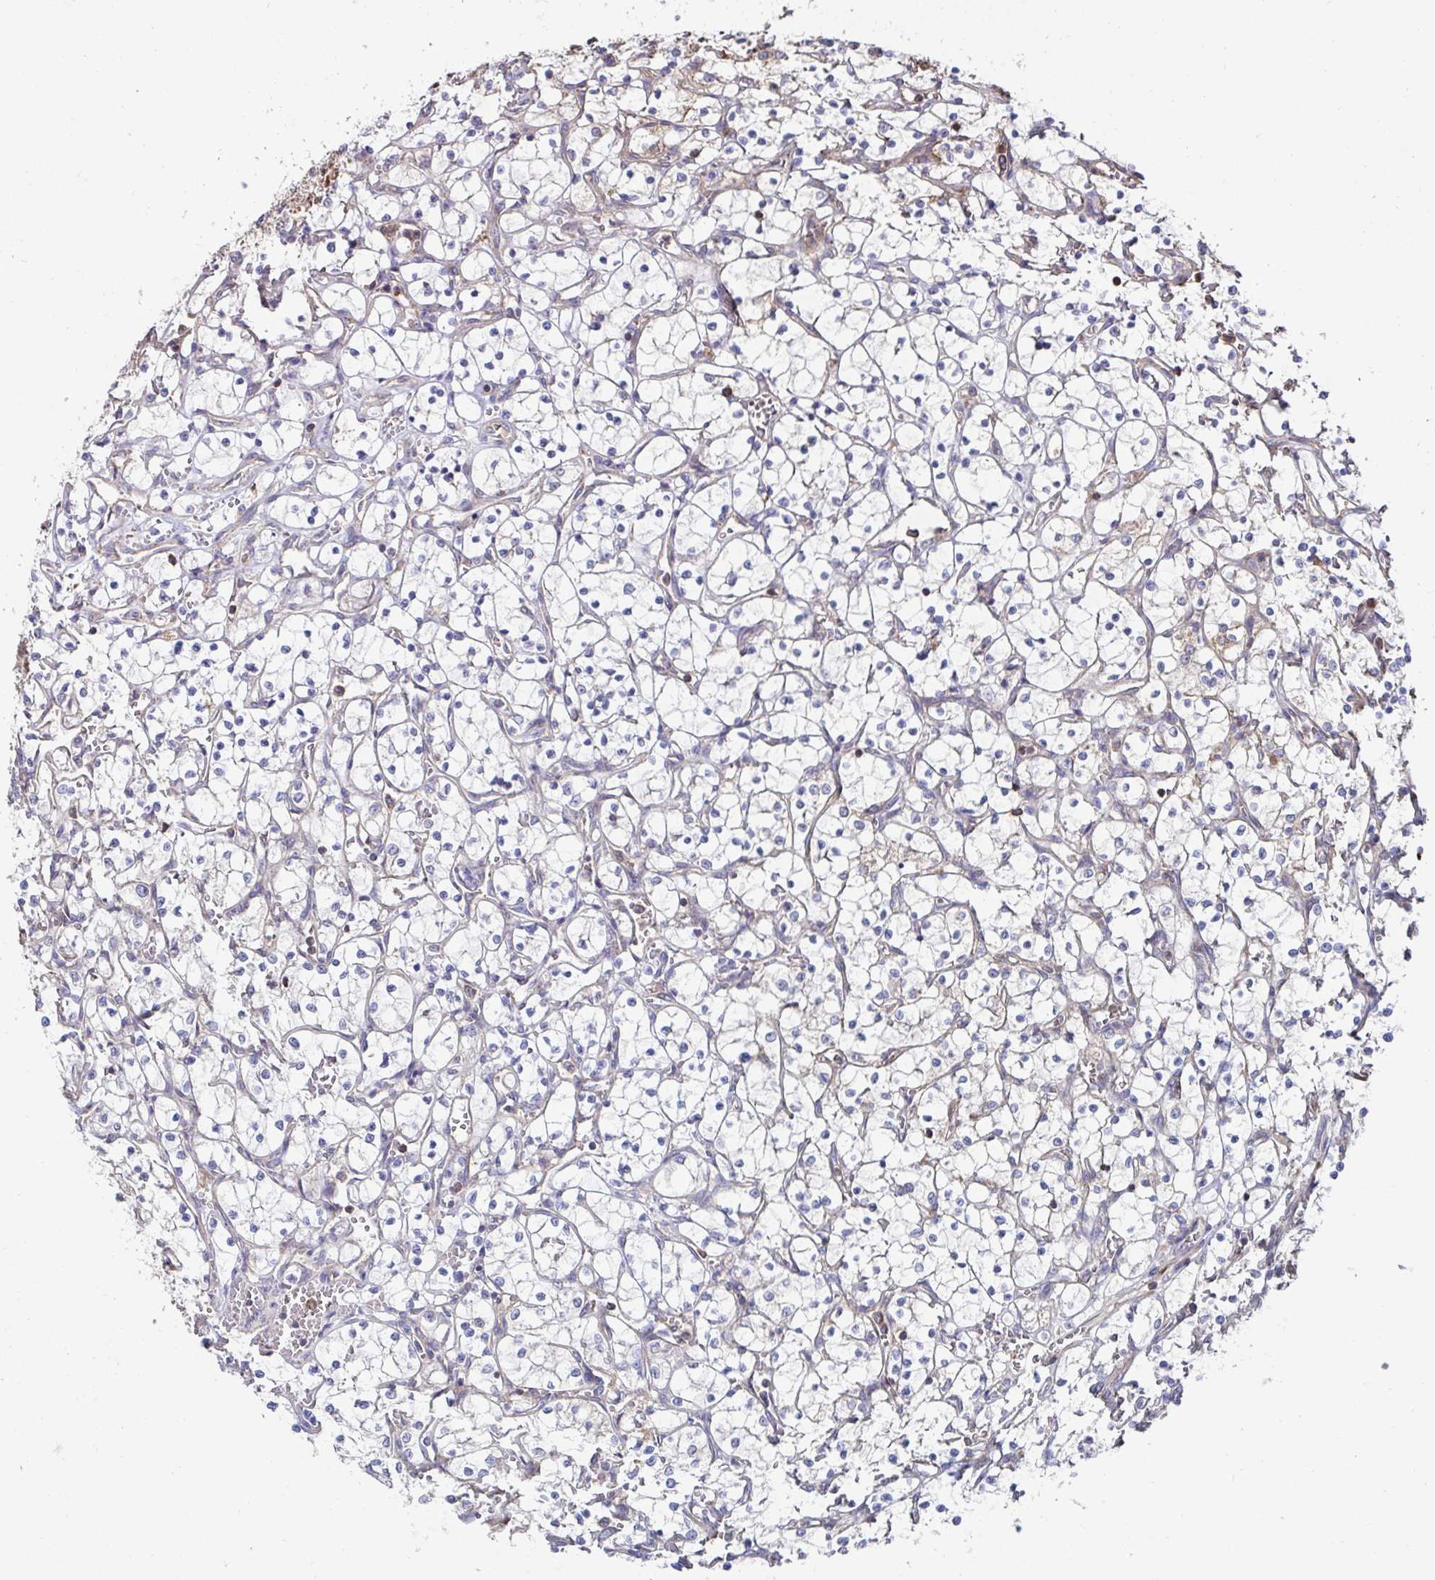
{"staining": {"intensity": "moderate", "quantity": "<25%", "location": "cytoplasmic/membranous"}, "tissue": "renal cancer", "cell_type": "Tumor cells", "image_type": "cancer", "snomed": [{"axis": "morphology", "description": "Adenocarcinoma, NOS"}, {"axis": "topography", "description": "Kidney"}], "caption": "Immunohistochemical staining of human adenocarcinoma (renal) shows moderate cytoplasmic/membranous protein expression in approximately <25% of tumor cells.", "gene": "DZANK1", "patient": {"sex": "female", "age": 69}}